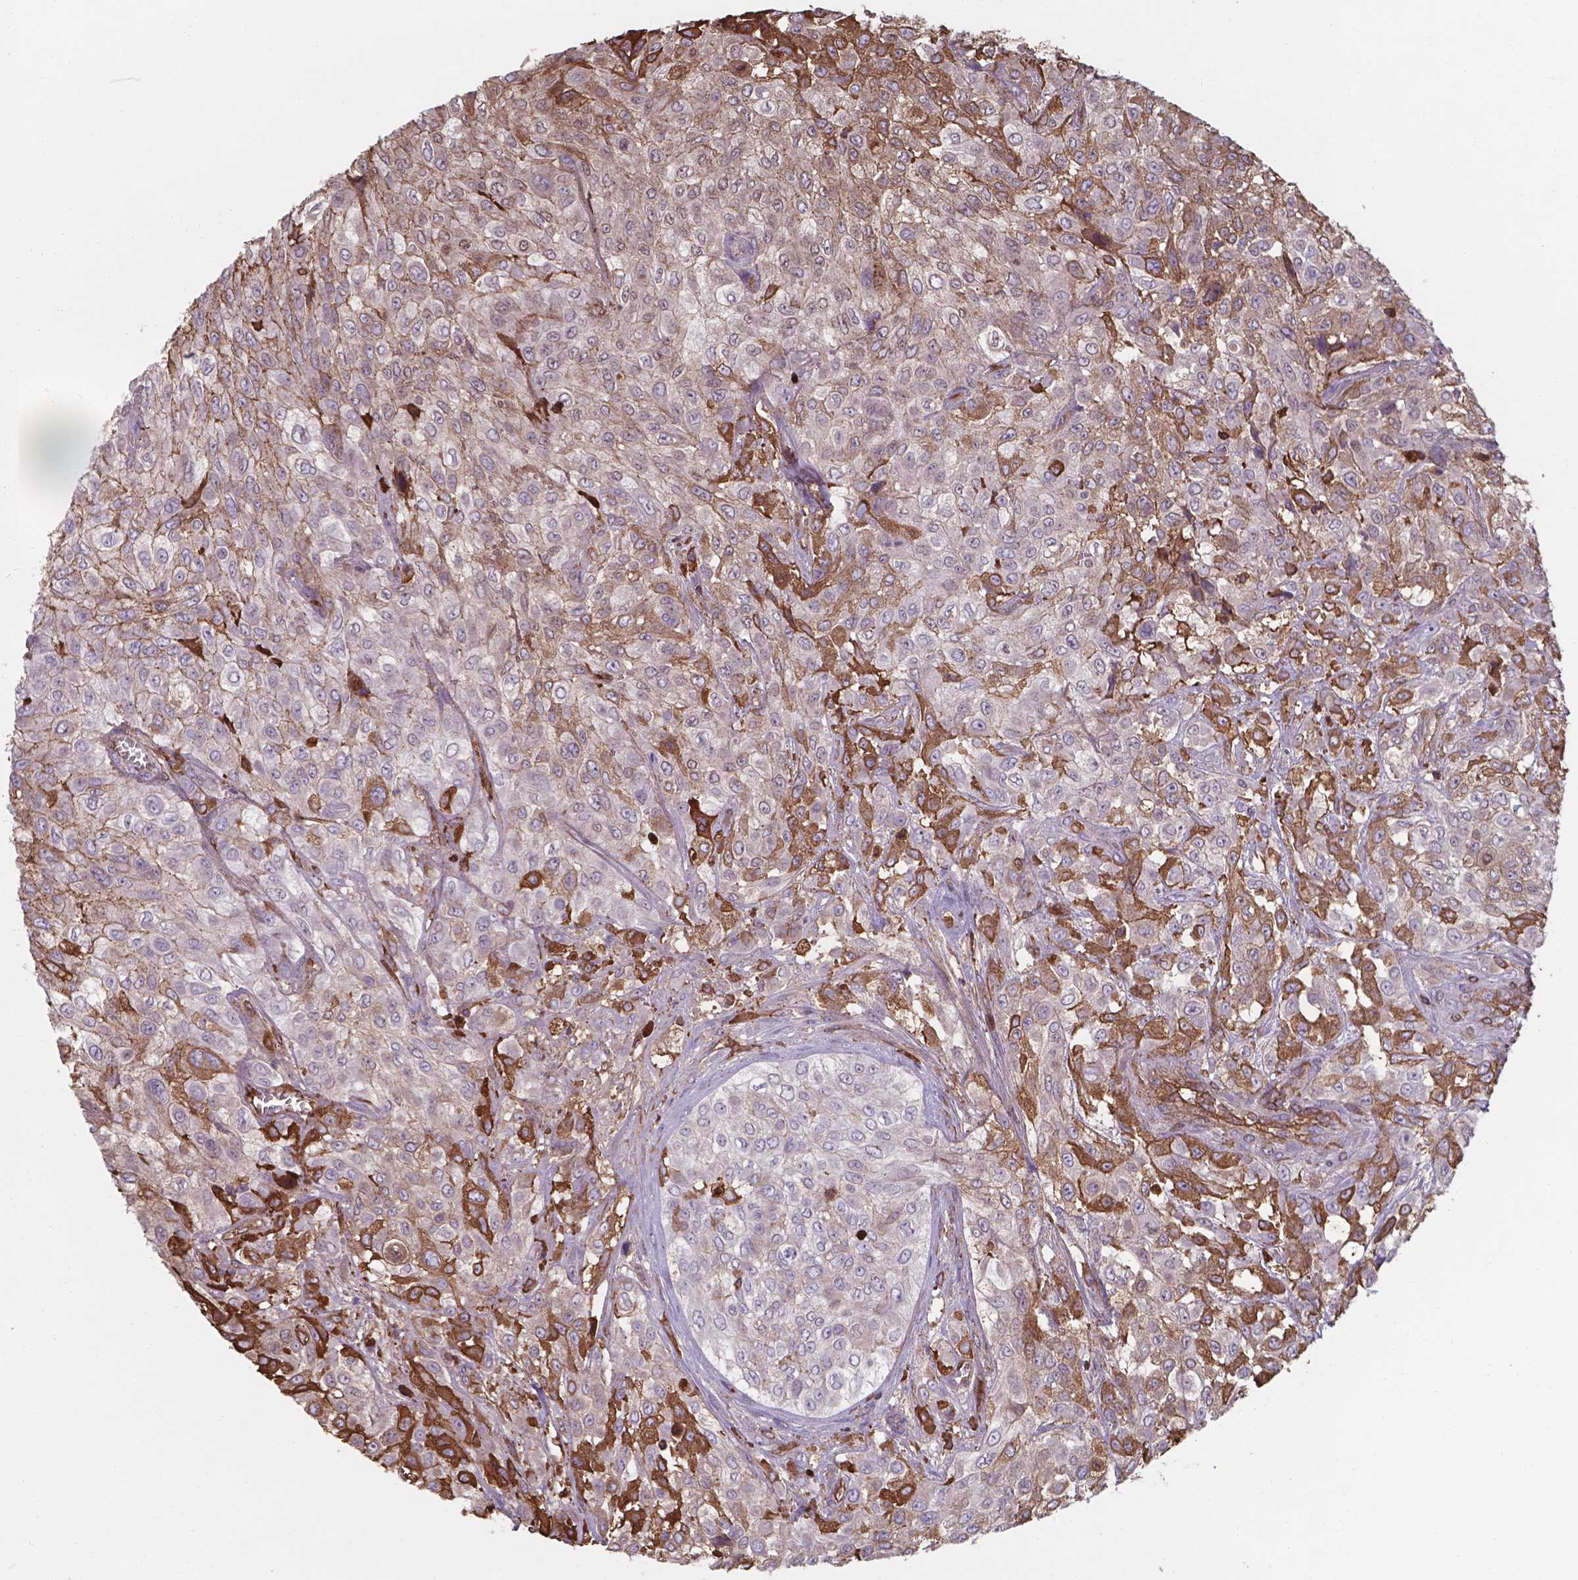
{"staining": {"intensity": "moderate", "quantity": "<25%", "location": "cytoplasmic/membranous"}, "tissue": "urothelial cancer", "cell_type": "Tumor cells", "image_type": "cancer", "snomed": [{"axis": "morphology", "description": "Urothelial carcinoma, High grade"}, {"axis": "topography", "description": "Urinary bladder"}], "caption": "This photomicrograph reveals IHC staining of human urothelial carcinoma (high-grade), with low moderate cytoplasmic/membranous staining in about <25% of tumor cells.", "gene": "SERPINA1", "patient": {"sex": "male", "age": 57}}